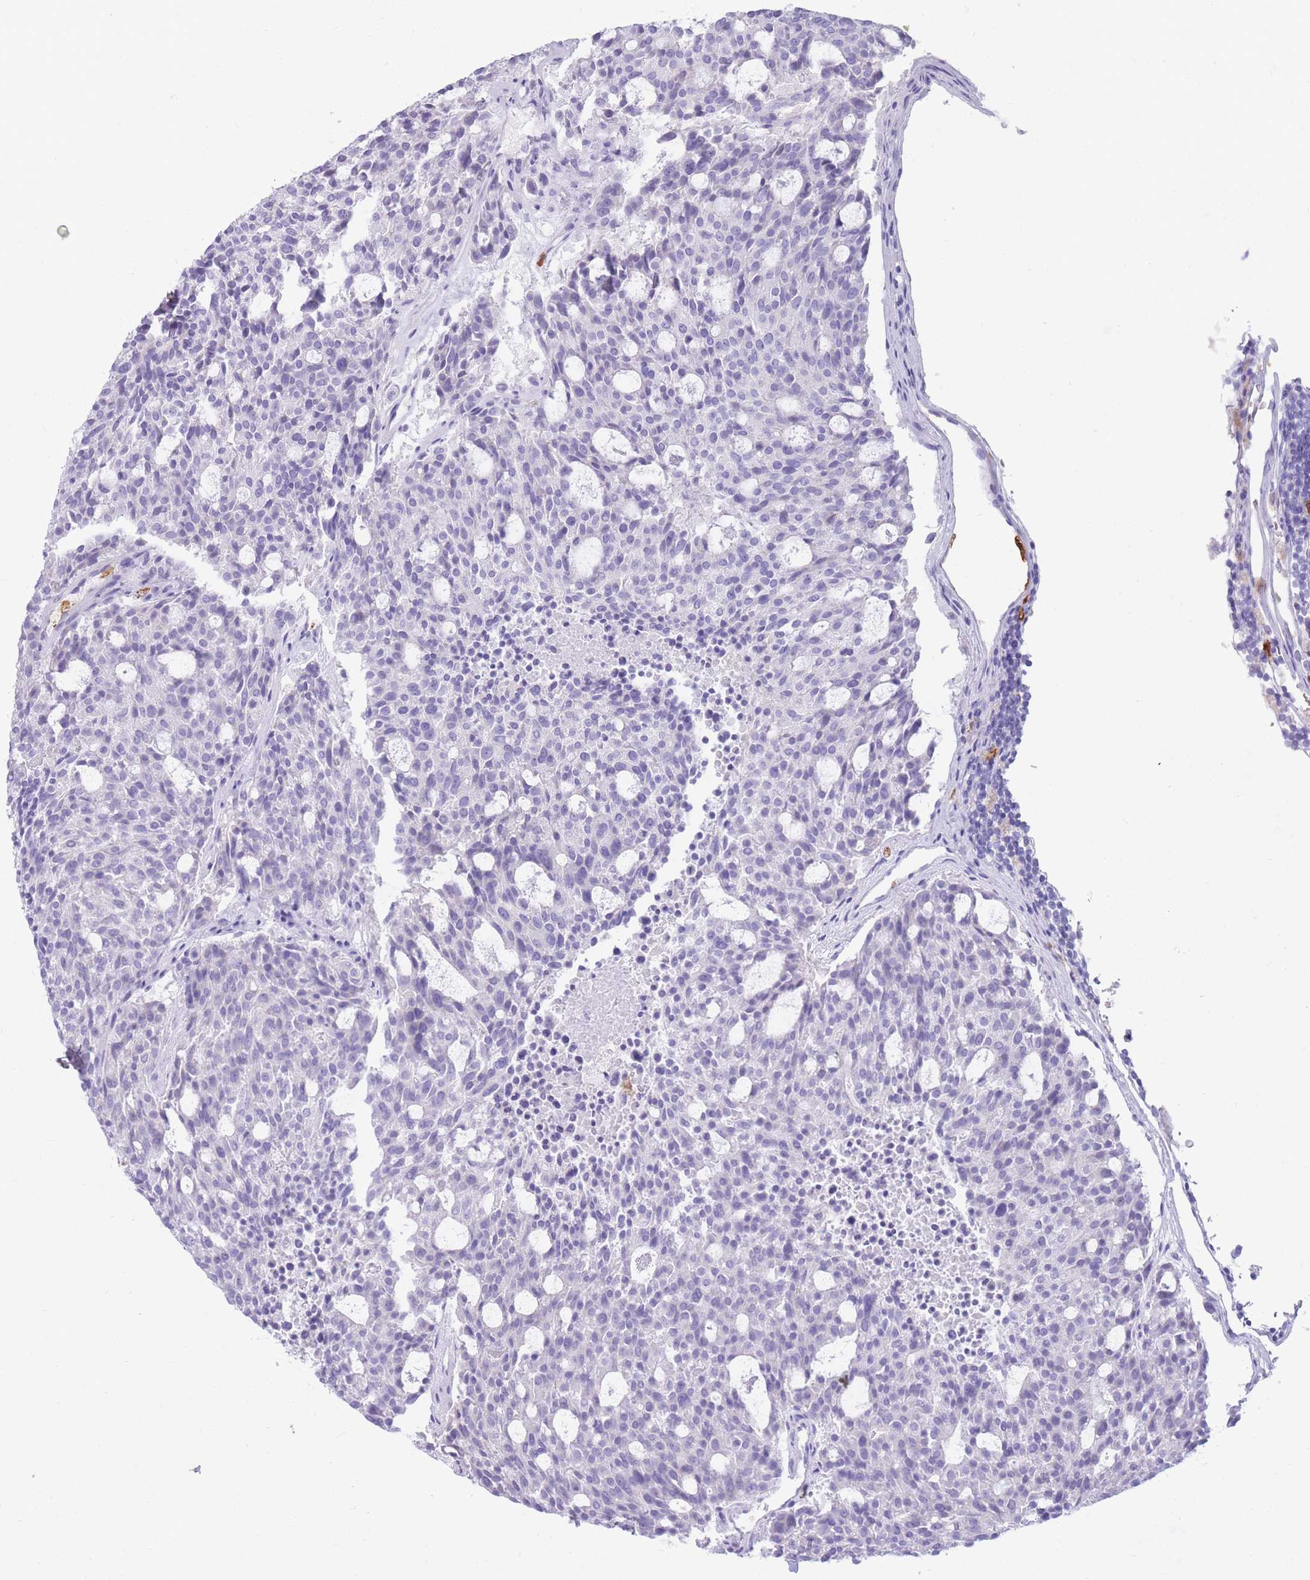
{"staining": {"intensity": "negative", "quantity": "none", "location": "none"}, "tissue": "carcinoid", "cell_type": "Tumor cells", "image_type": "cancer", "snomed": [{"axis": "morphology", "description": "Carcinoid, malignant, NOS"}, {"axis": "topography", "description": "Pancreas"}], "caption": "A histopathology image of carcinoid stained for a protein displays no brown staining in tumor cells. (Stains: DAB immunohistochemistry (IHC) with hematoxylin counter stain, Microscopy: brightfield microscopy at high magnification).", "gene": "TPSAB1", "patient": {"sex": "female", "age": 54}}